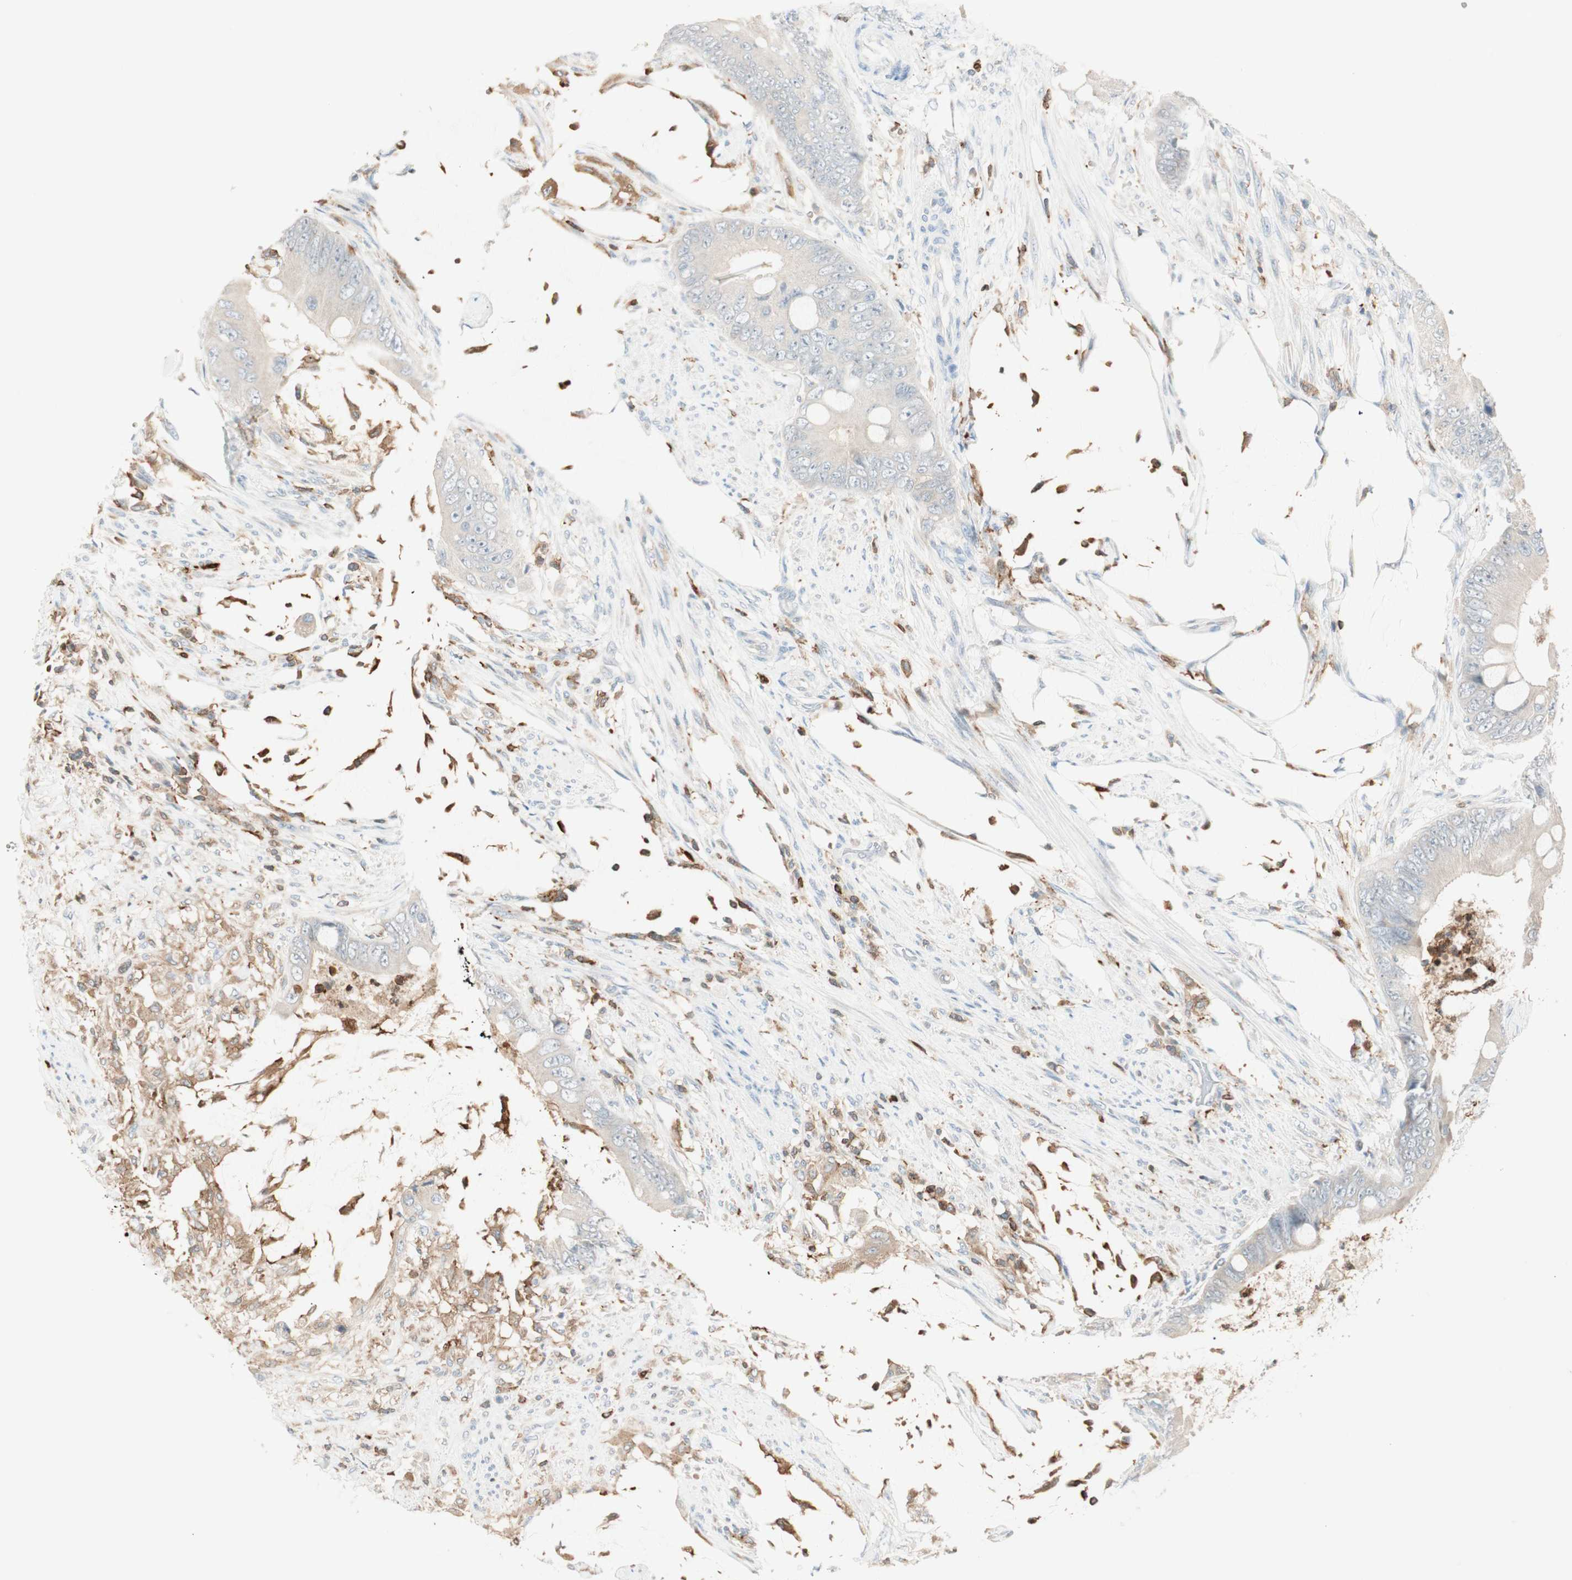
{"staining": {"intensity": "weak", "quantity": "25%-75%", "location": "cytoplasmic/membranous"}, "tissue": "colorectal cancer", "cell_type": "Tumor cells", "image_type": "cancer", "snomed": [{"axis": "morphology", "description": "Adenocarcinoma, NOS"}, {"axis": "topography", "description": "Rectum"}], "caption": "A brown stain shows weak cytoplasmic/membranous expression of a protein in human adenocarcinoma (colorectal) tumor cells. Nuclei are stained in blue.", "gene": "HPGD", "patient": {"sex": "female", "age": 77}}